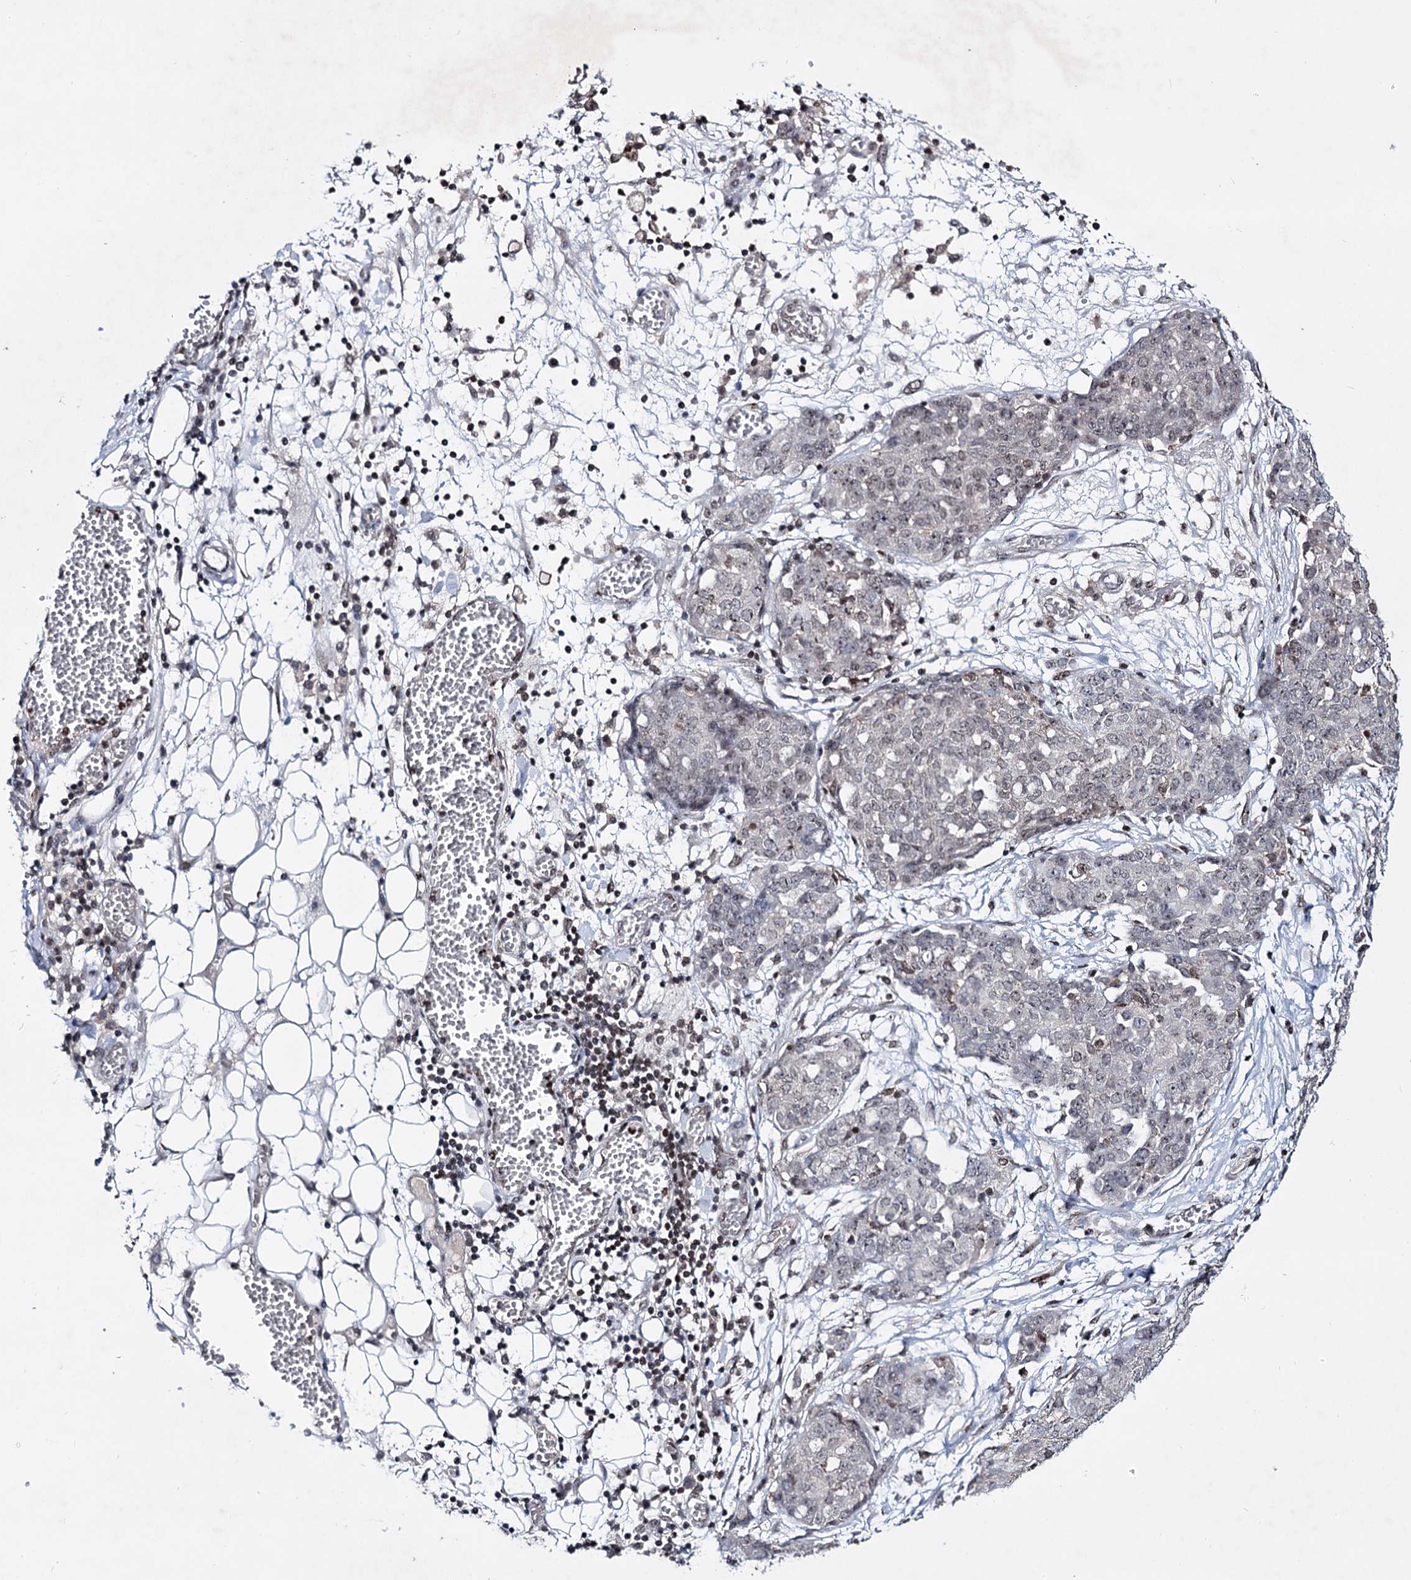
{"staining": {"intensity": "weak", "quantity": "25%-75%", "location": "nuclear"}, "tissue": "ovarian cancer", "cell_type": "Tumor cells", "image_type": "cancer", "snomed": [{"axis": "morphology", "description": "Cystadenocarcinoma, serous, NOS"}, {"axis": "topography", "description": "Soft tissue"}, {"axis": "topography", "description": "Ovary"}], "caption": "Protein staining demonstrates weak nuclear staining in about 25%-75% of tumor cells in ovarian cancer. The staining is performed using DAB (3,3'-diaminobenzidine) brown chromogen to label protein expression. The nuclei are counter-stained blue using hematoxylin.", "gene": "SMCHD1", "patient": {"sex": "female", "age": 57}}